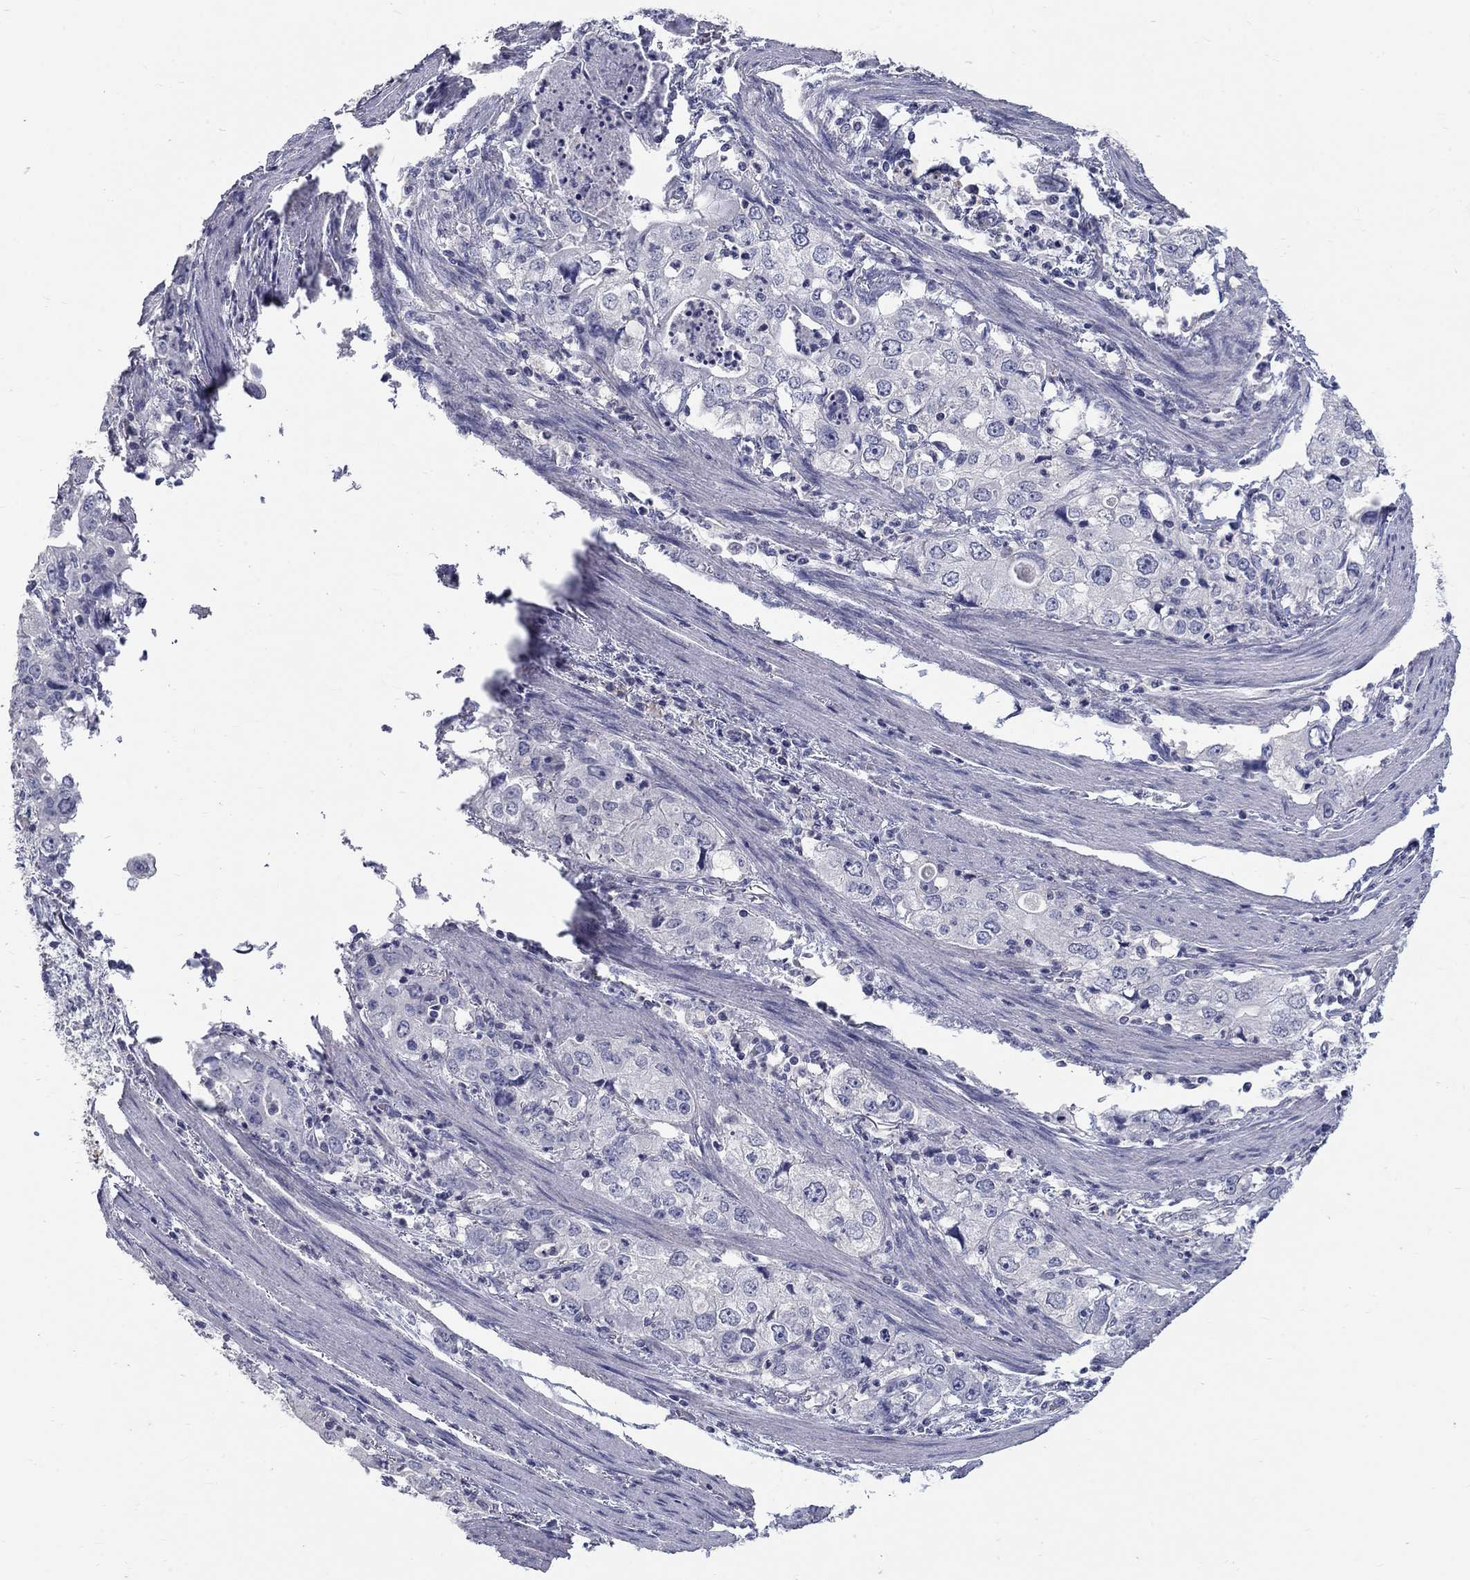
{"staining": {"intensity": "negative", "quantity": "none", "location": "none"}, "tissue": "stomach cancer", "cell_type": "Tumor cells", "image_type": "cancer", "snomed": [{"axis": "morphology", "description": "Adenocarcinoma, NOS"}, {"axis": "topography", "description": "Stomach, upper"}], "caption": "A high-resolution micrograph shows immunohistochemistry staining of stomach cancer (adenocarcinoma), which displays no significant positivity in tumor cells.", "gene": "PTH1R", "patient": {"sex": "male", "age": 75}}